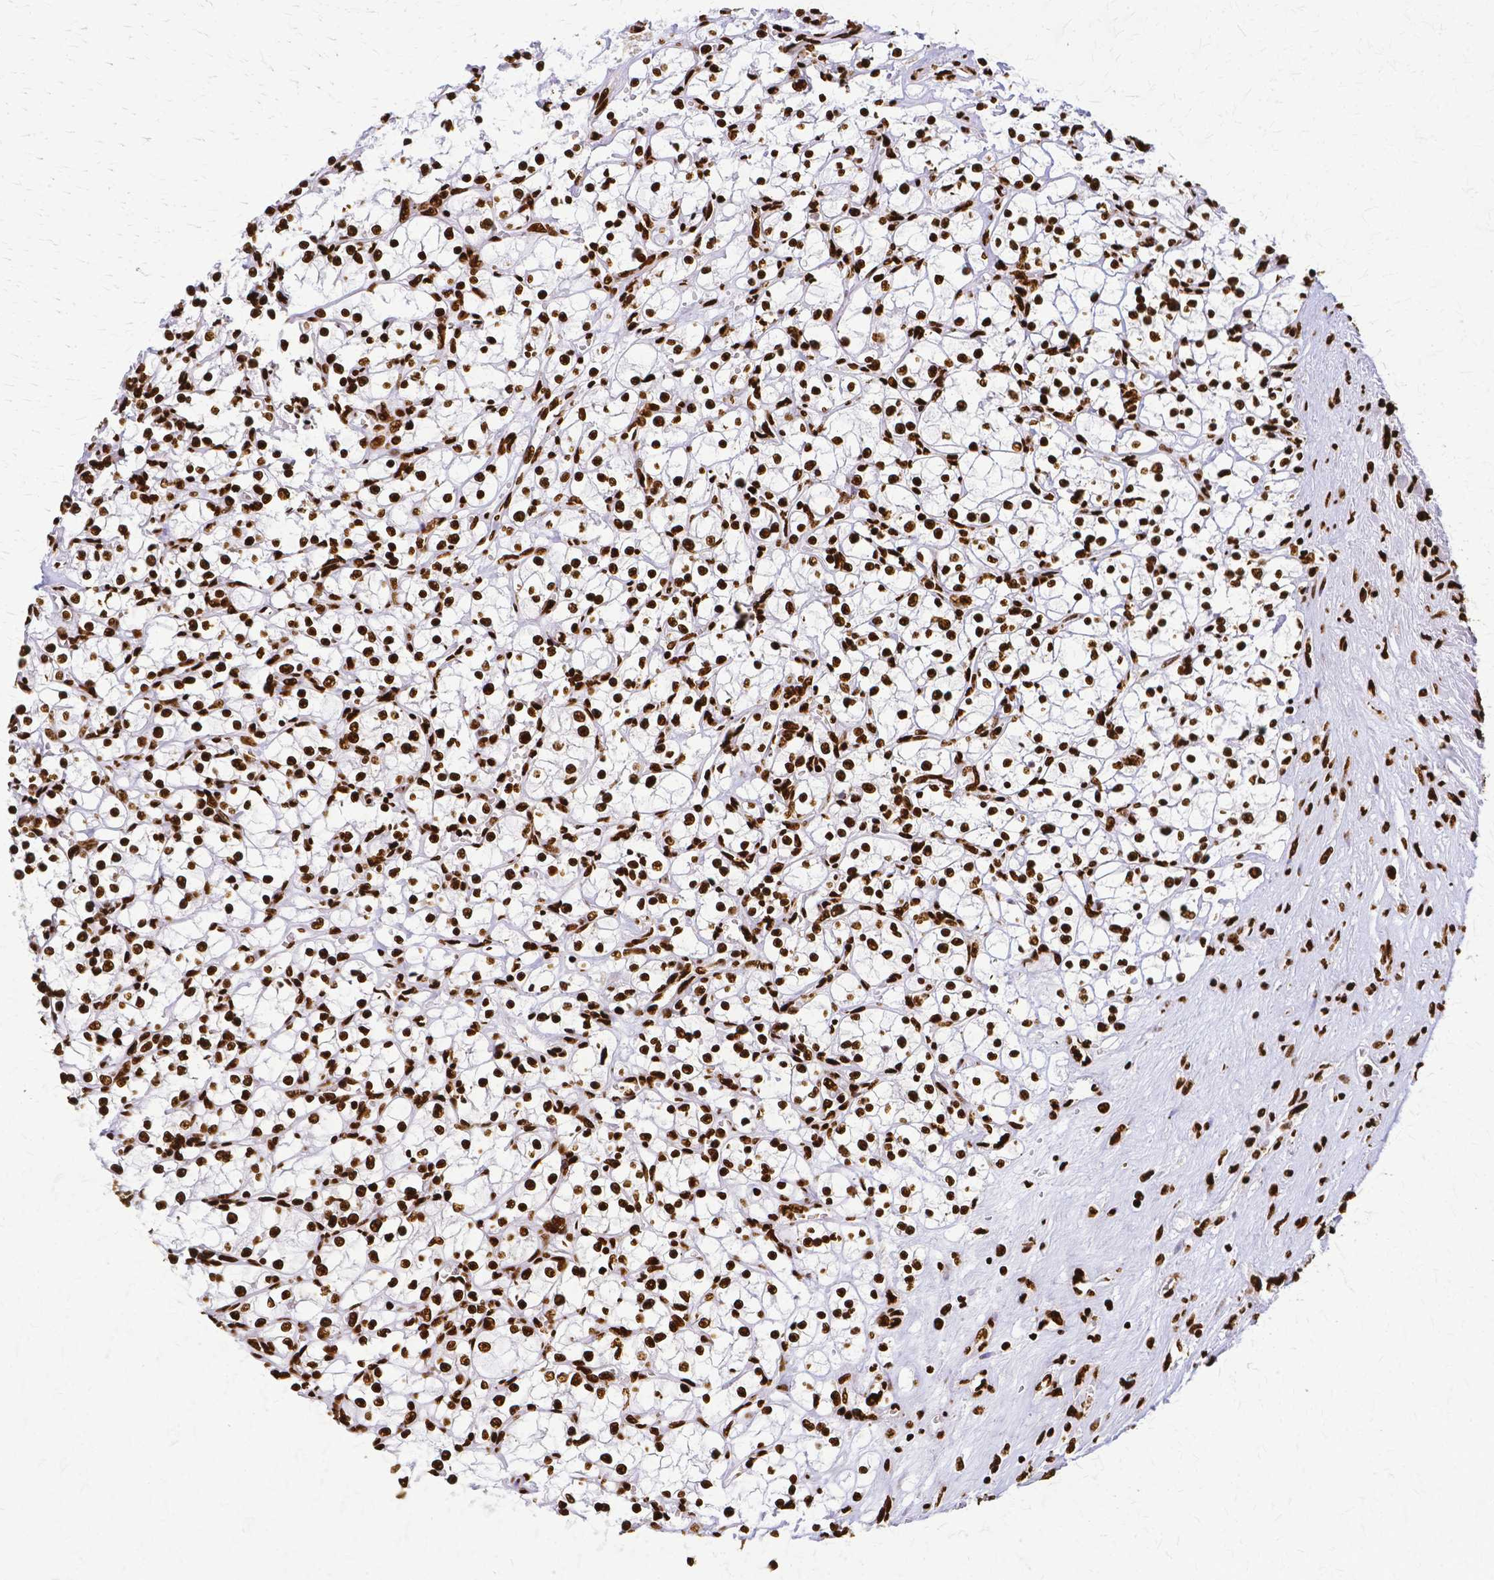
{"staining": {"intensity": "strong", "quantity": ">75%", "location": "nuclear"}, "tissue": "renal cancer", "cell_type": "Tumor cells", "image_type": "cancer", "snomed": [{"axis": "morphology", "description": "Adenocarcinoma, NOS"}, {"axis": "topography", "description": "Kidney"}], "caption": "Brown immunohistochemical staining in renal cancer shows strong nuclear expression in about >75% of tumor cells.", "gene": "SFPQ", "patient": {"sex": "female", "age": 69}}